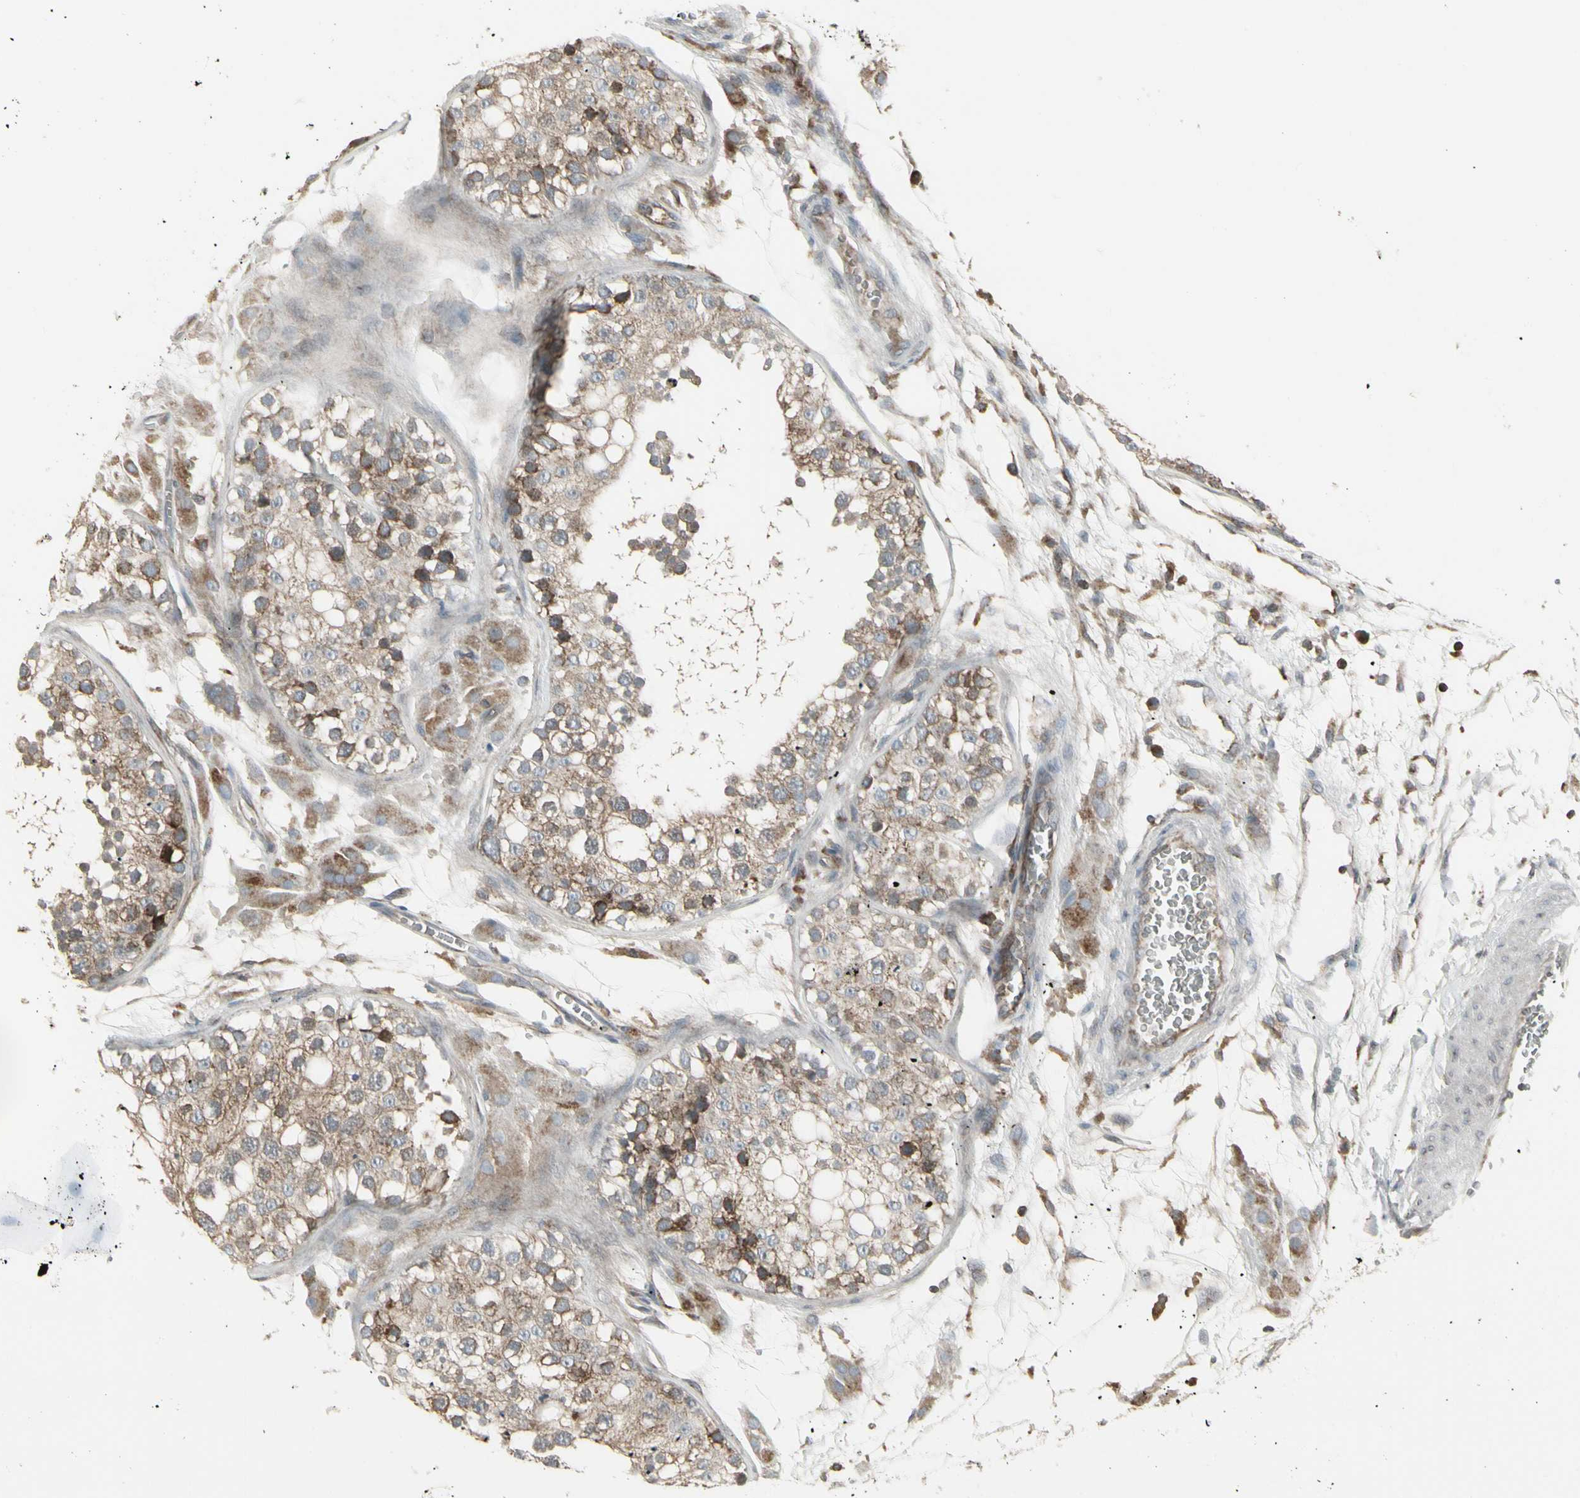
{"staining": {"intensity": "moderate", "quantity": ">75%", "location": "cytoplasmic/membranous"}, "tissue": "testis", "cell_type": "Cells in seminiferous ducts", "image_type": "normal", "snomed": [{"axis": "morphology", "description": "Normal tissue, NOS"}, {"axis": "topography", "description": "Testis"}], "caption": "Testis stained with DAB (3,3'-diaminobenzidine) immunohistochemistry (IHC) displays medium levels of moderate cytoplasmic/membranous expression in approximately >75% of cells in seminiferous ducts.", "gene": "EPS15", "patient": {"sex": "male", "age": 26}}